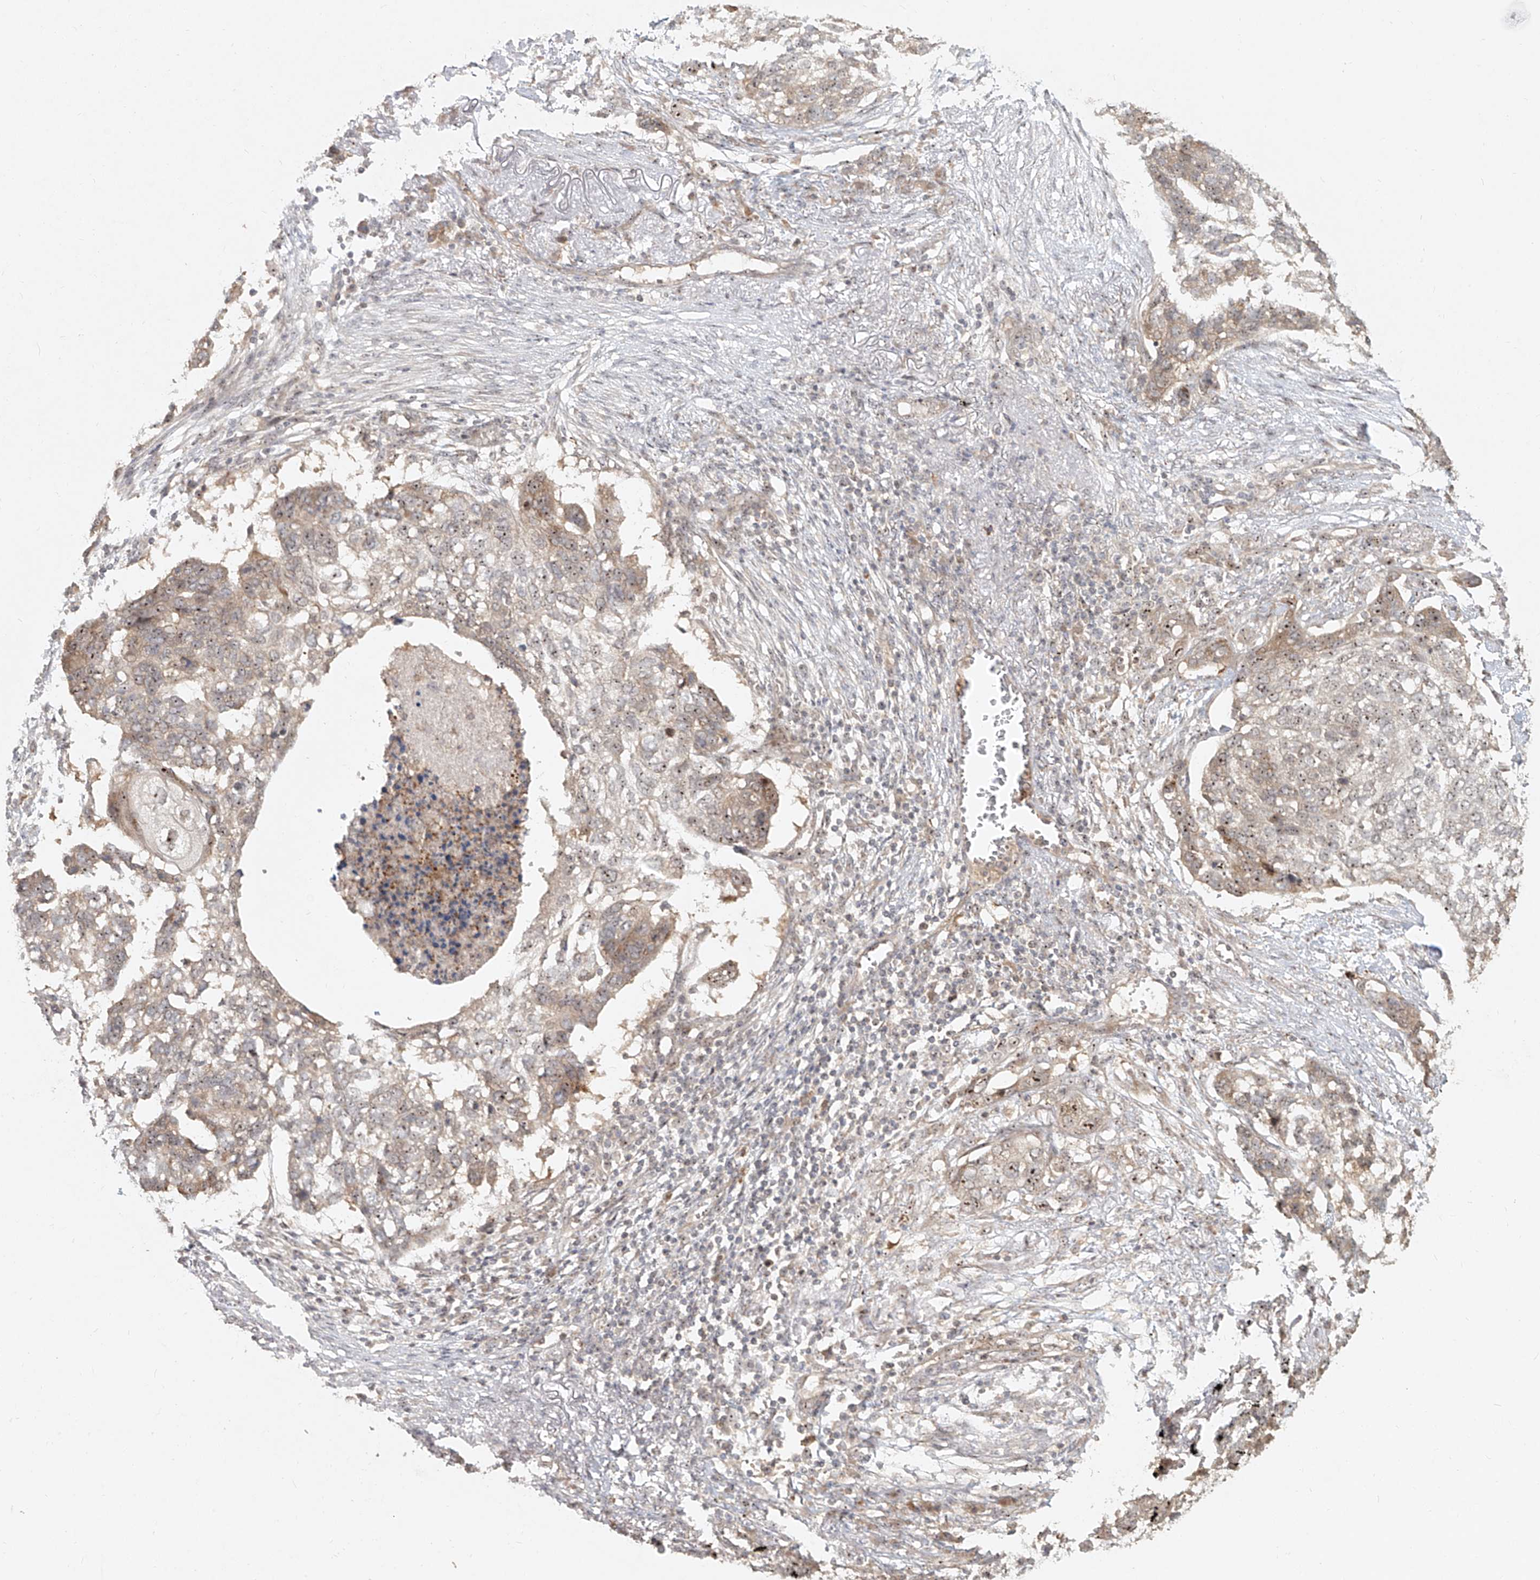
{"staining": {"intensity": "weak", "quantity": ">75%", "location": "cytoplasmic/membranous,nuclear"}, "tissue": "lung cancer", "cell_type": "Tumor cells", "image_type": "cancer", "snomed": [{"axis": "morphology", "description": "Squamous cell carcinoma, NOS"}, {"axis": "topography", "description": "Lung"}], "caption": "Weak cytoplasmic/membranous and nuclear positivity is appreciated in approximately >75% of tumor cells in squamous cell carcinoma (lung). (DAB IHC with brightfield microscopy, high magnification).", "gene": "BYSL", "patient": {"sex": "female", "age": 63}}